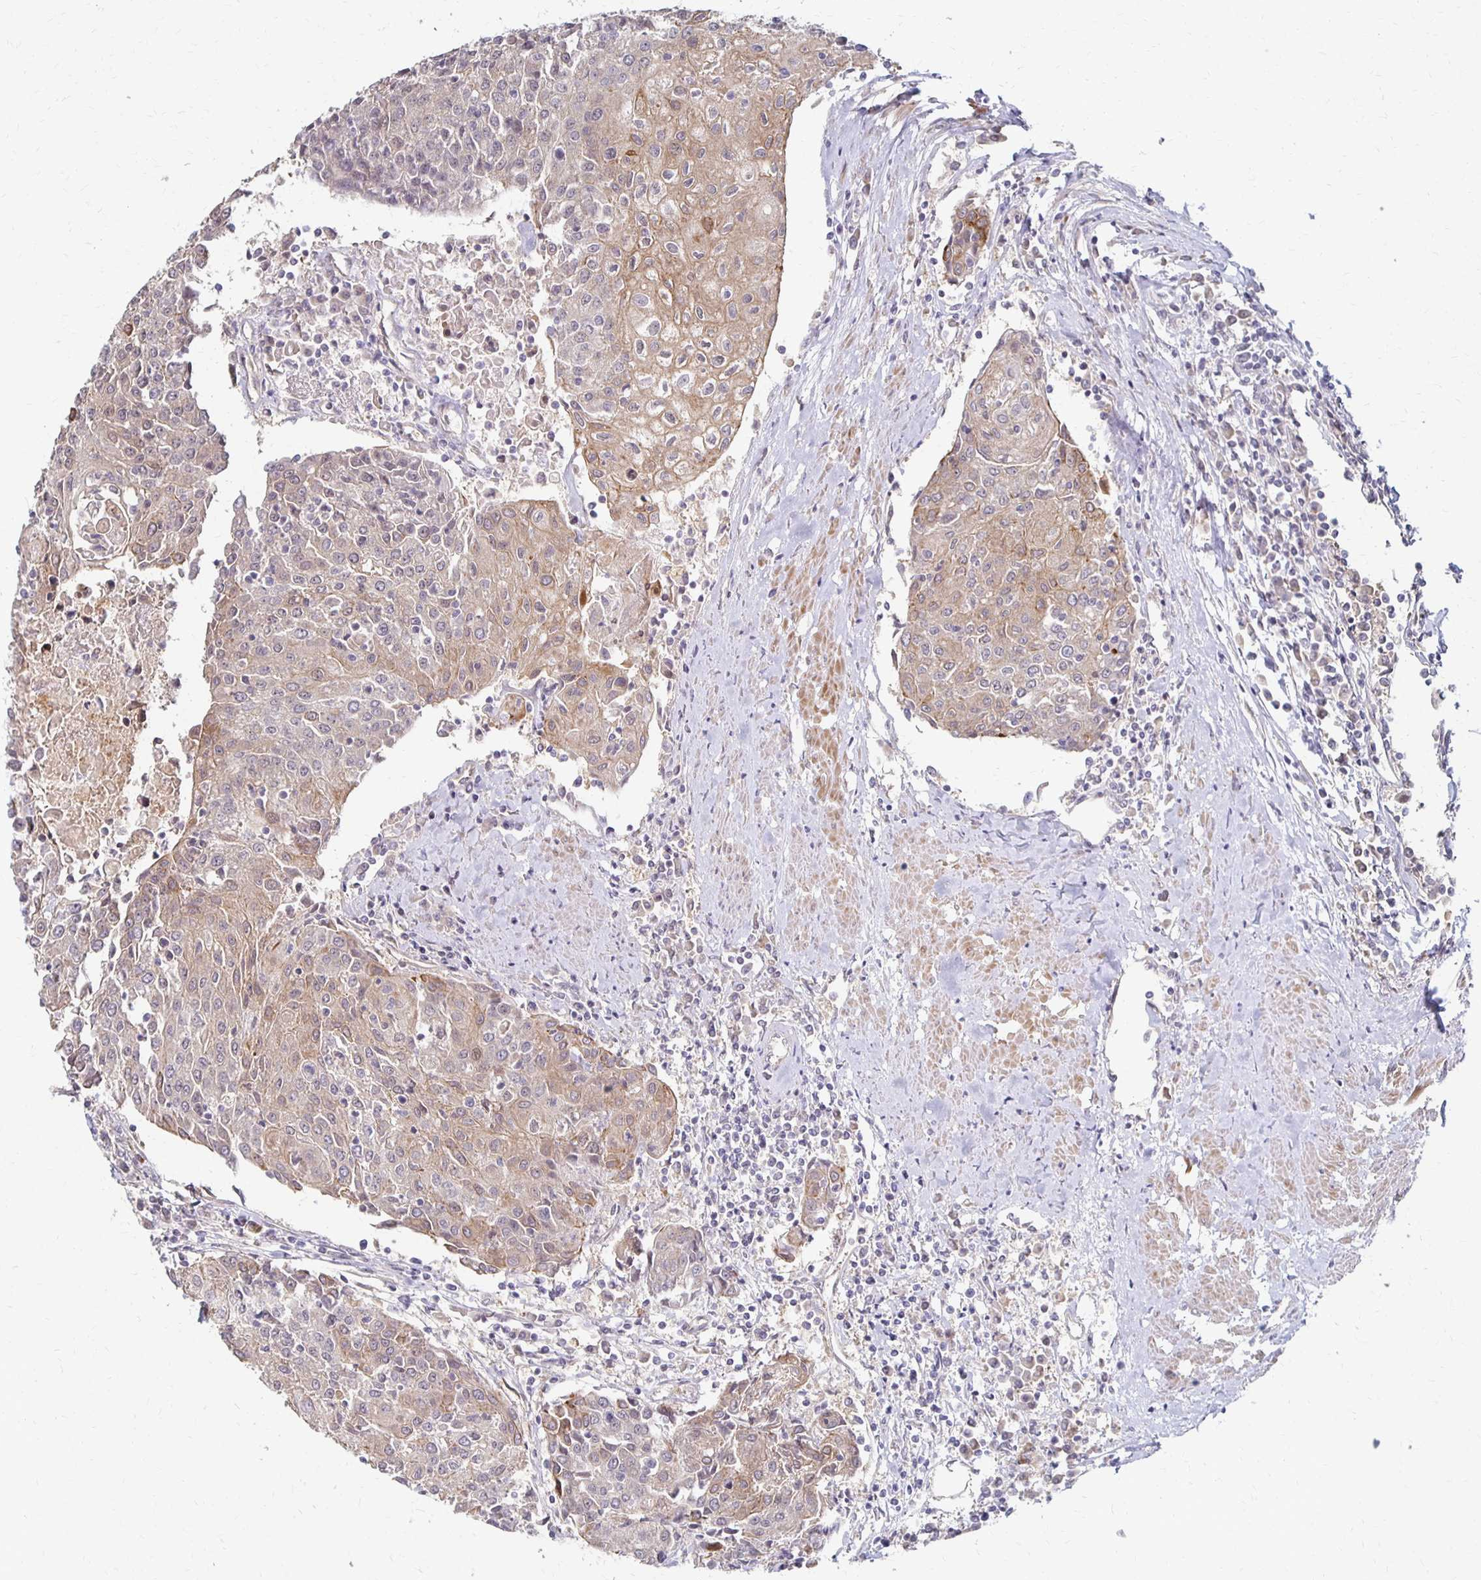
{"staining": {"intensity": "moderate", "quantity": "25%-75%", "location": "cytoplasmic/membranous"}, "tissue": "urothelial cancer", "cell_type": "Tumor cells", "image_type": "cancer", "snomed": [{"axis": "morphology", "description": "Urothelial carcinoma, High grade"}, {"axis": "topography", "description": "Urinary bladder"}], "caption": "This image demonstrates immunohistochemistry staining of human urothelial carcinoma (high-grade), with medium moderate cytoplasmic/membranous expression in approximately 25%-75% of tumor cells.", "gene": "PRKCB", "patient": {"sex": "female", "age": 85}}